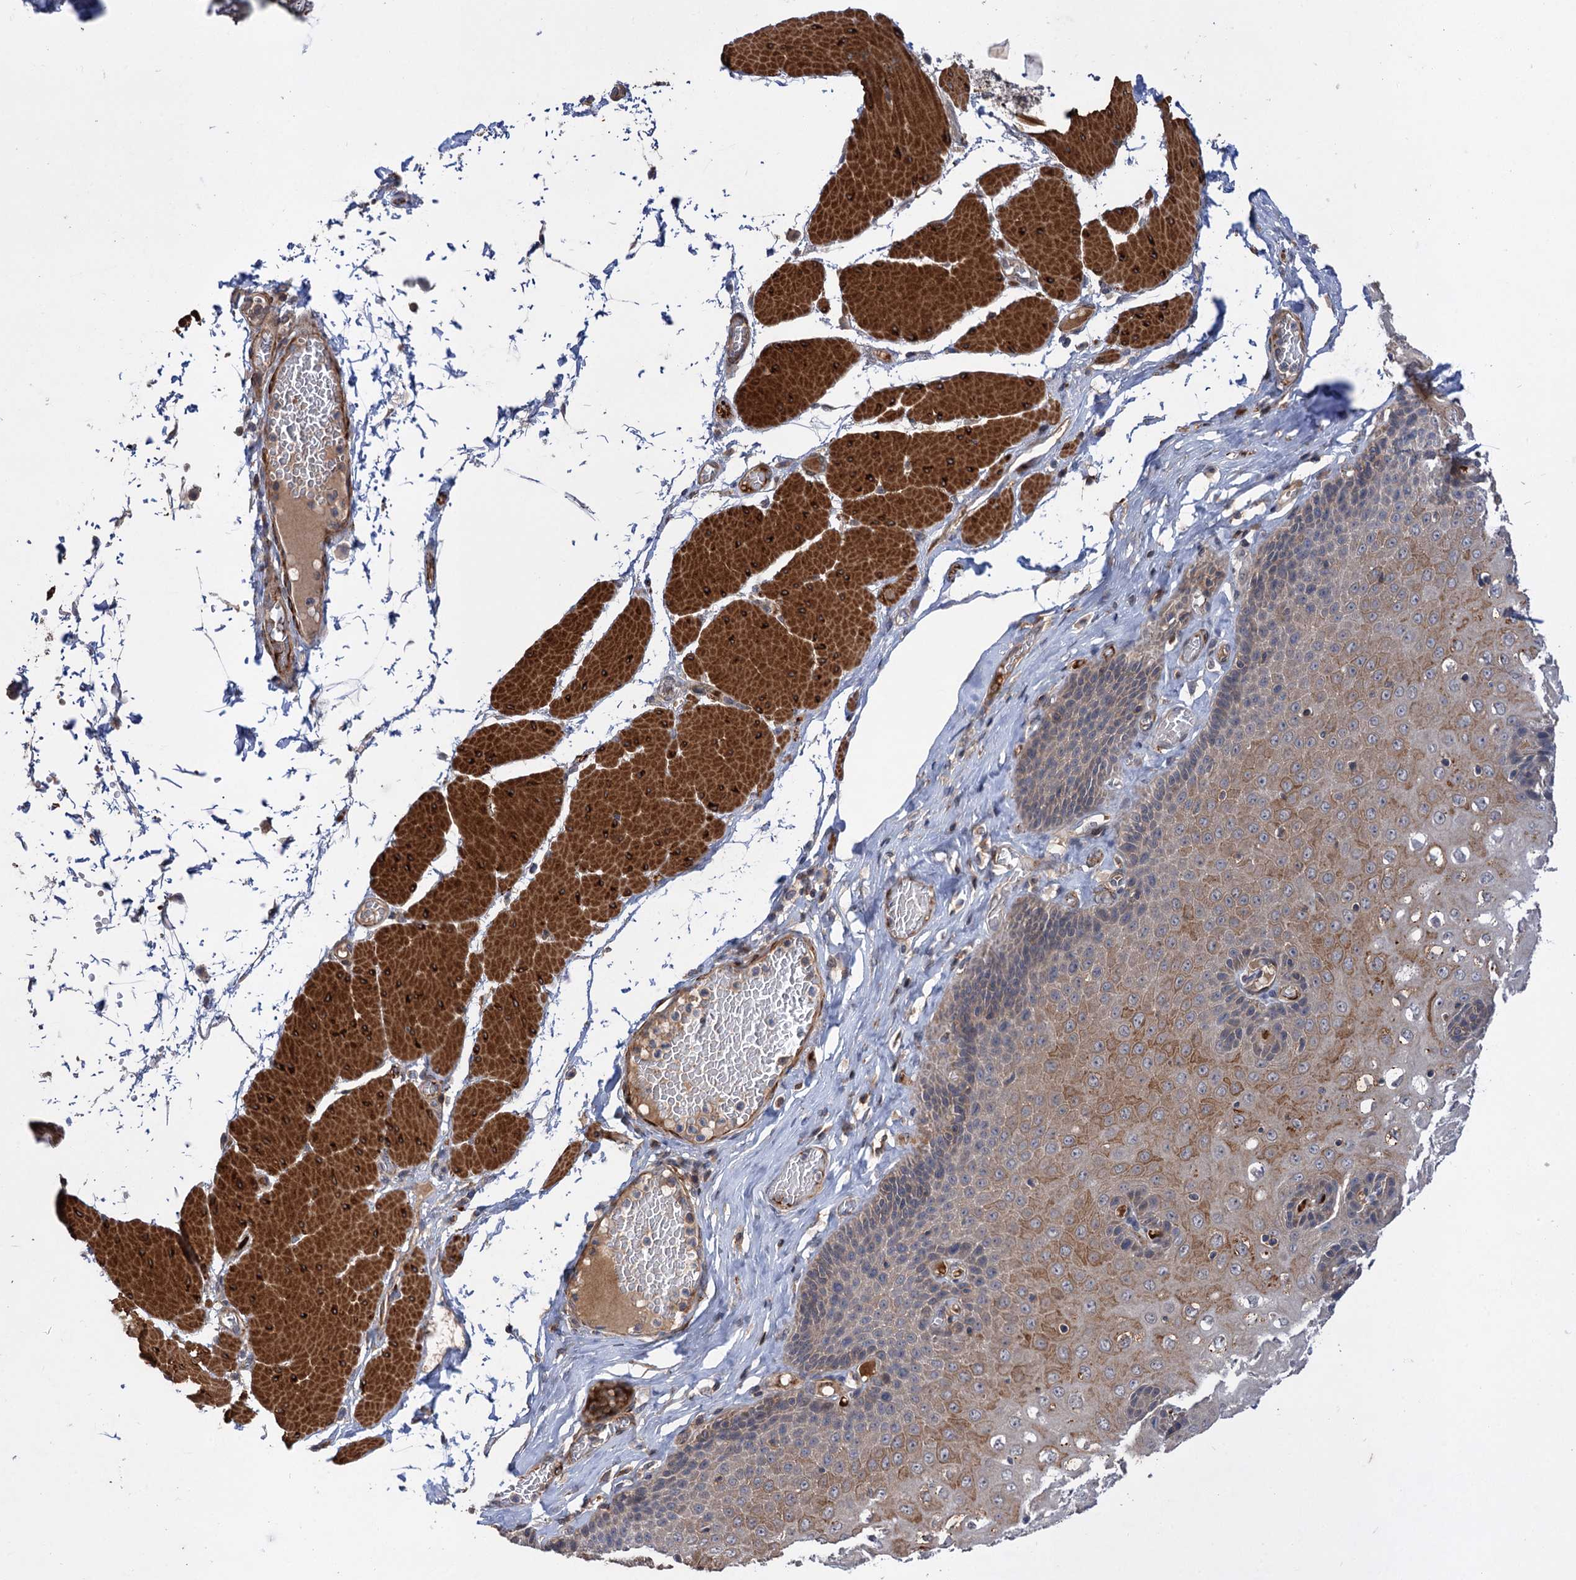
{"staining": {"intensity": "moderate", "quantity": "25%-75%", "location": "cytoplasmic/membranous"}, "tissue": "esophagus", "cell_type": "Squamous epithelial cells", "image_type": "normal", "snomed": [{"axis": "morphology", "description": "Normal tissue, NOS"}, {"axis": "topography", "description": "Esophagus"}], "caption": "Immunohistochemistry (IHC) of unremarkable esophagus demonstrates medium levels of moderate cytoplasmic/membranous positivity in about 25%-75% of squamous epithelial cells. The staining was performed using DAB (3,3'-diaminobenzidine) to visualize the protein expression in brown, while the nuclei were stained in blue with hematoxylin (Magnification: 20x).", "gene": "FBXW8", "patient": {"sex": "male", "age": 60}}